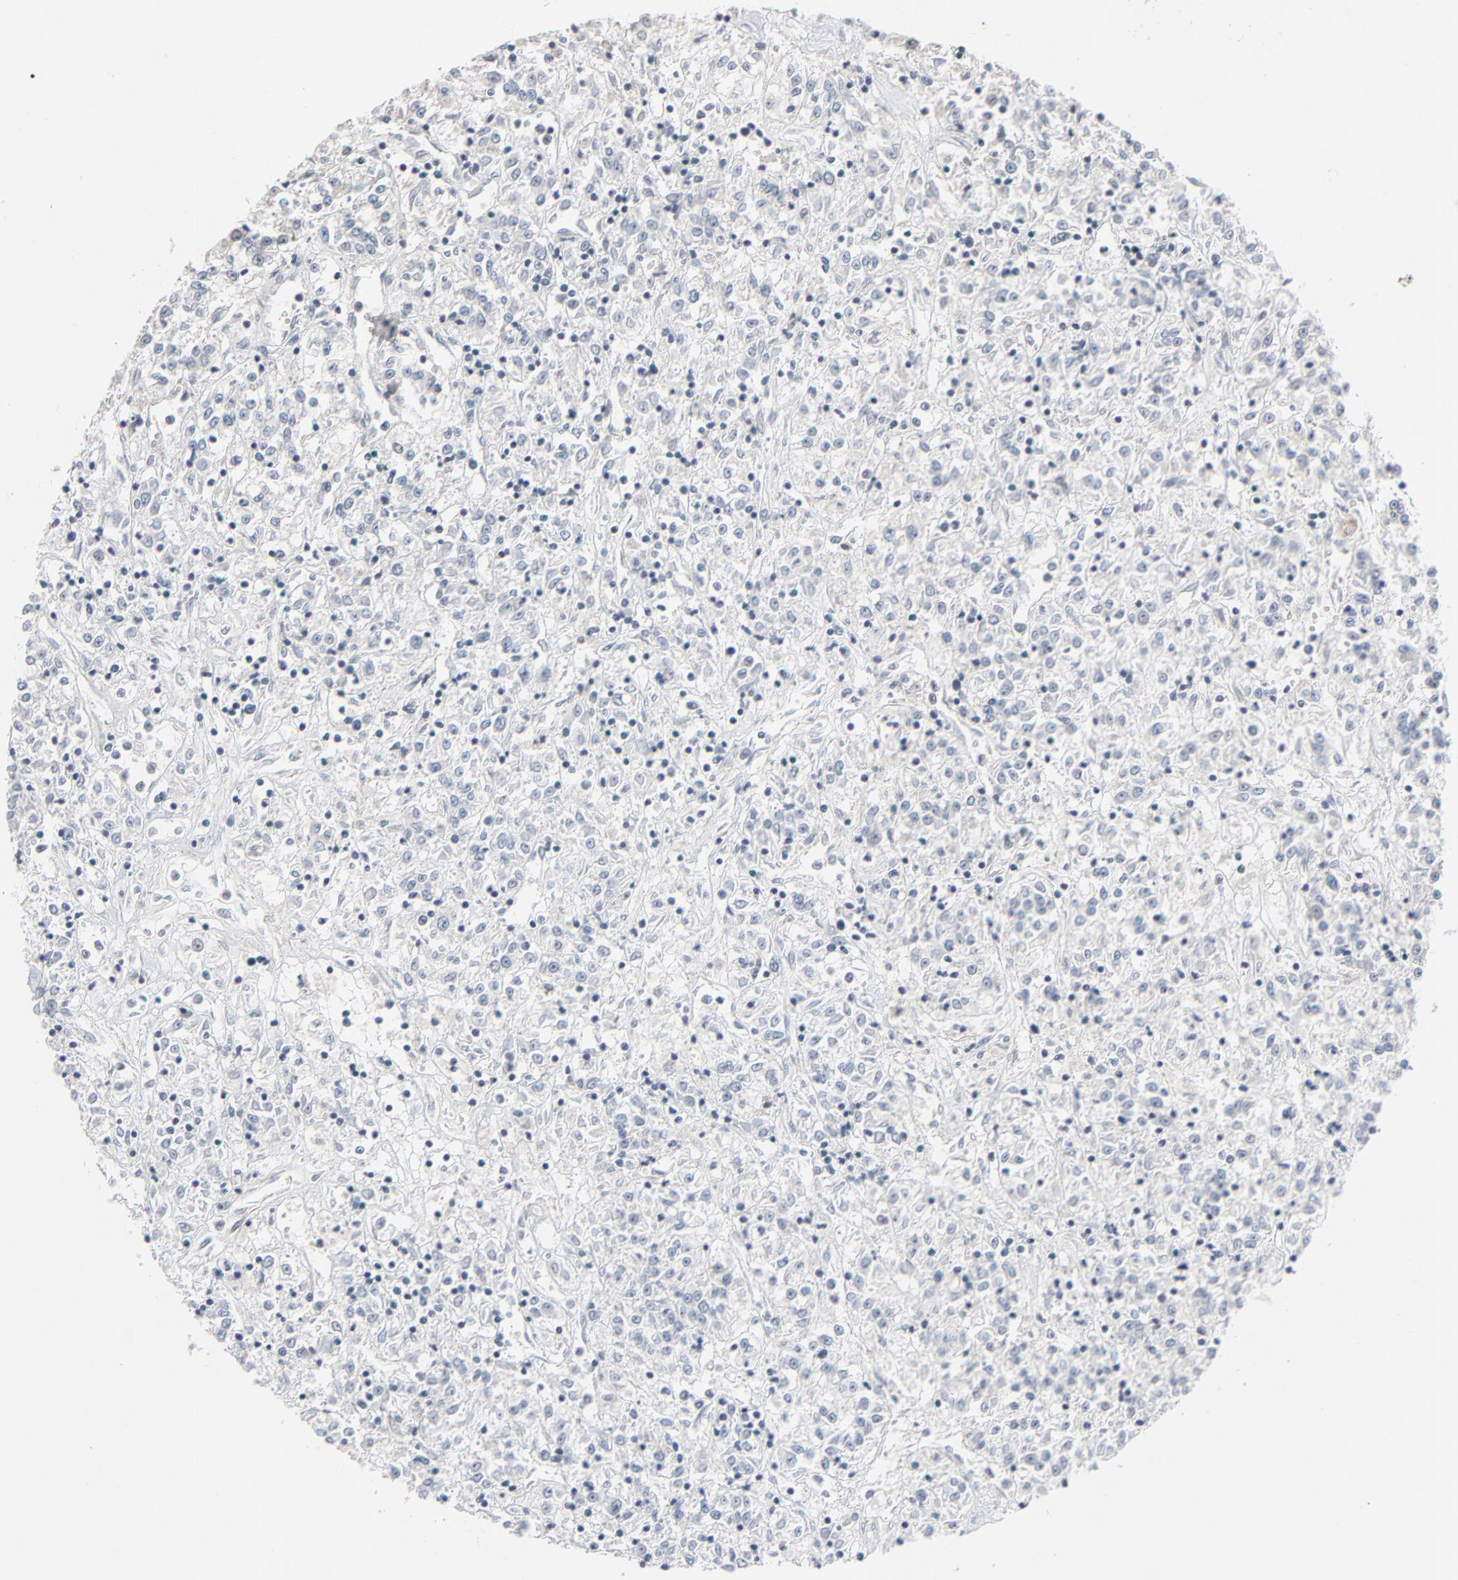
{"staining": {"intensity": "negative", "quantity": "none", "location": "none"}, "tissue": "renal cancer", "cell_type": "Tumor cells", "image_type": "cancer", "snomed": [{"axis": "morphology", "description": "Adenocarcinoma, NOS"}, {"axis": "topography", "description": "Kidney"}], "caption": "DAB (3,3'-diaminobenzidine) immunohistochemical staining of human renal adenocarcinoma shows no significant staining in tumor cells. The staining was performed using DAB to visualize the protein expression in brown, while the nuclei were stained in blue with hematoxylin (Magnification: 20x).", "gene": "SAGE1", "patient": {"sex": "female", "age": 76}}